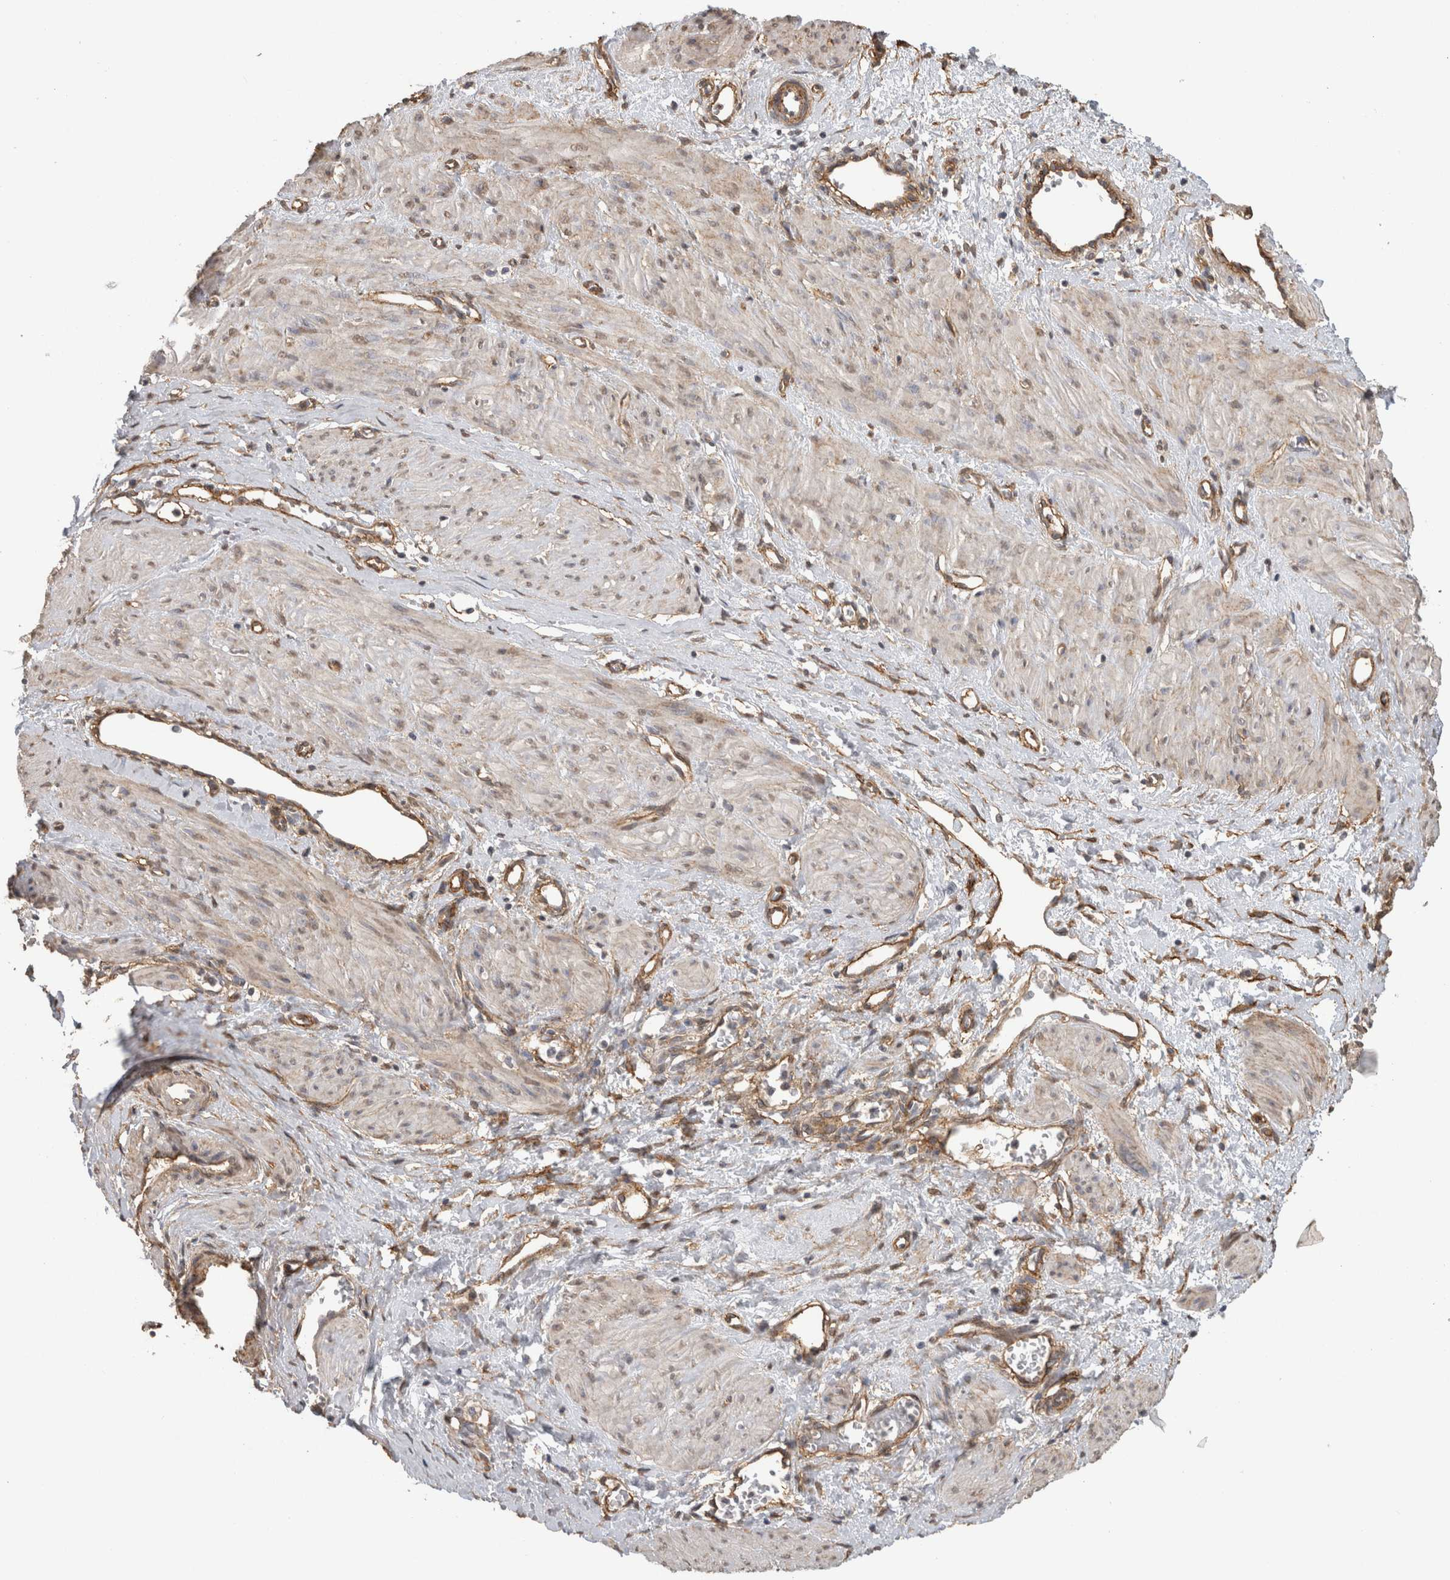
{"staining": {"intensity": "moderate", "quantity": "<25%", "location": "cytoplasmic/membranous"}, "tissue": "smooth muscle", "cell_type": "Smooth muscle cells", "image_type": "normal", "snomed": [{"axis": "morphology", "description": "Normal tissue, NOS"}, {"axis": "topography", "description": "Endometrium"}], "caption": "Smooth muscle cells display low levels of moderate cytoplasmic/membranous staining in approximately <25% of cells in unremarkable human smooth muscle.", "gene": "RECK", "patient": {"sex": "female", "age": 33}}